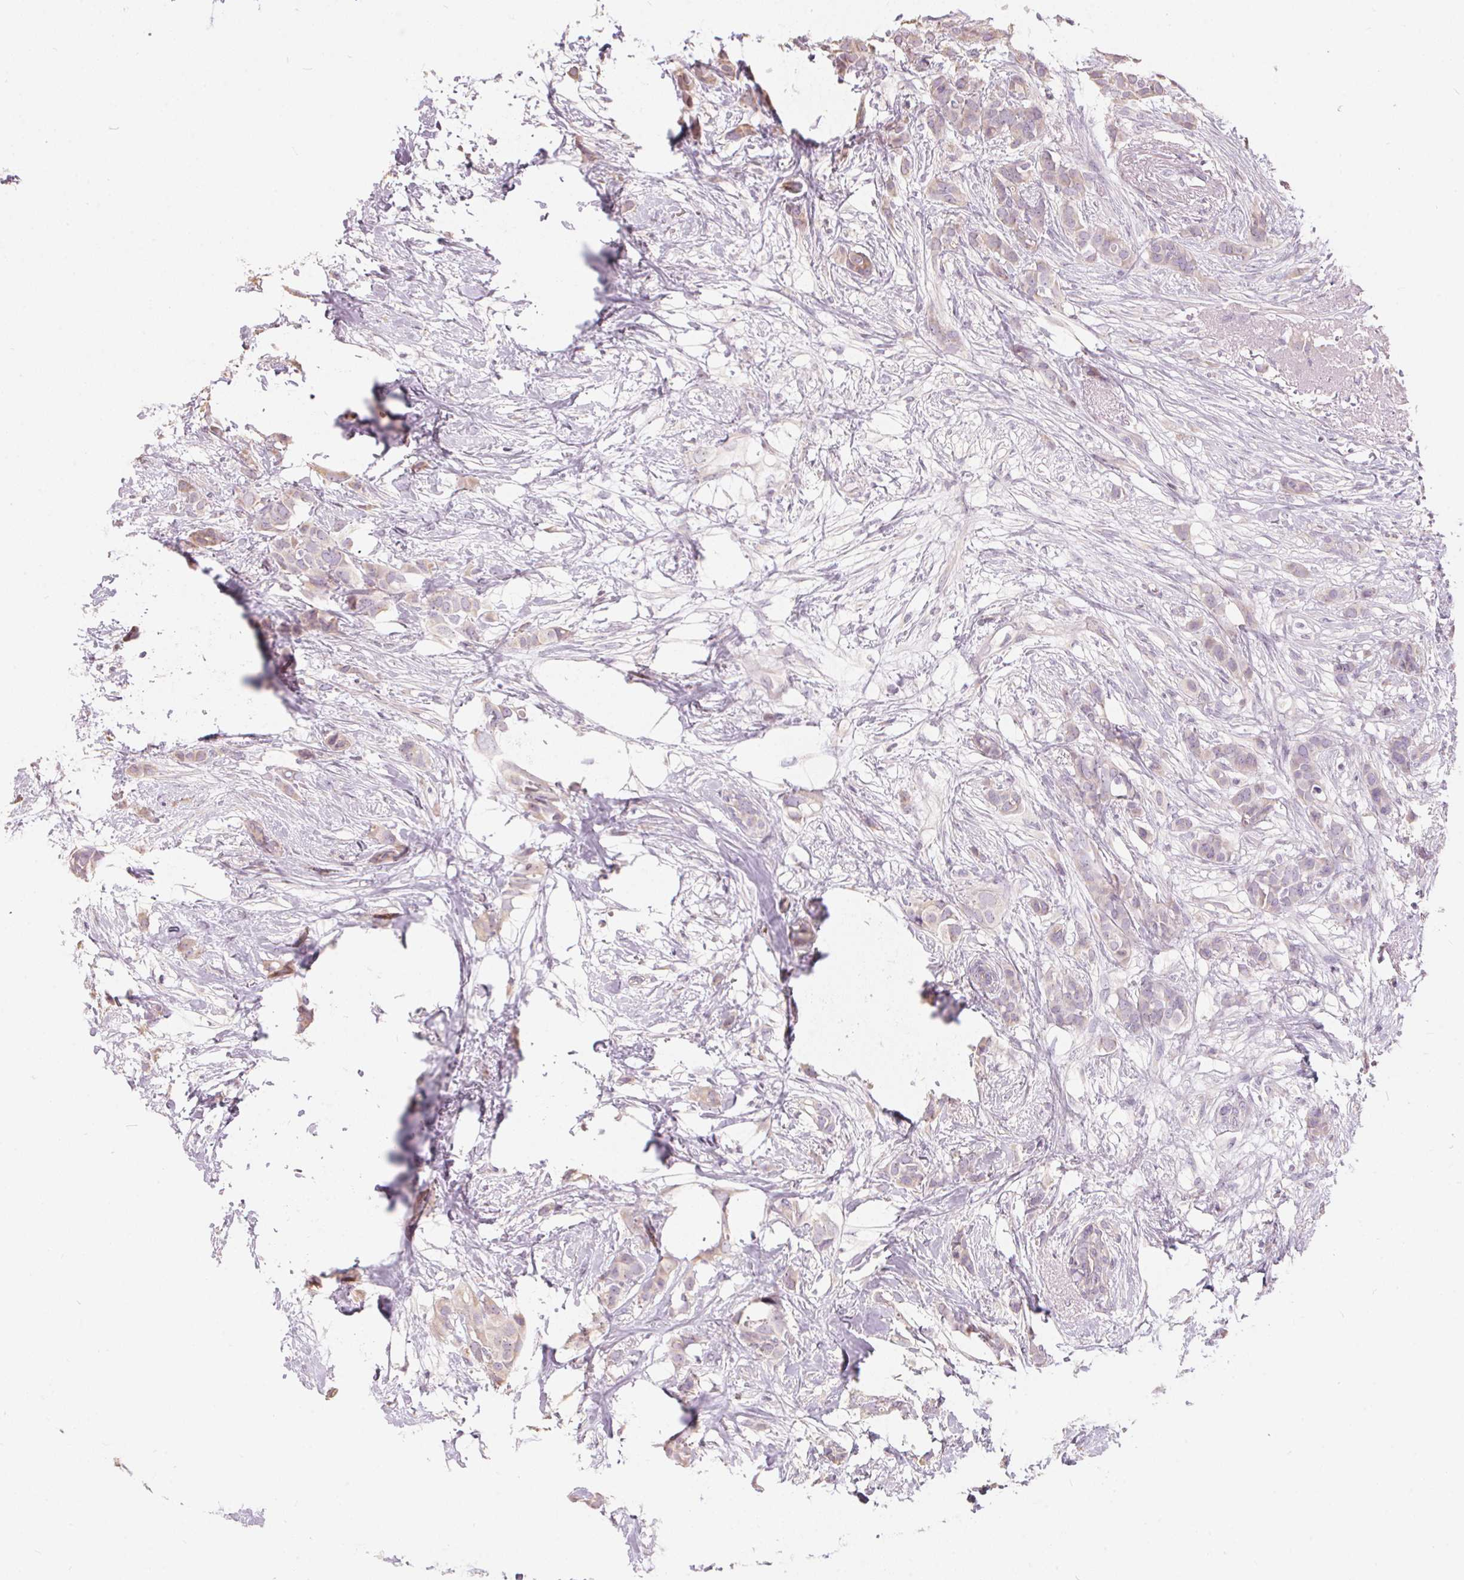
{"staining": {"intensity": "negative", "quantity": "none", "location": "none"}, "tissue": "breast cancer", "cell_type": "Tumor cells", "image_type": "cancer", "snomed": [{"axis": "morphology", "description": "Duct carcinoma"}, {"axis": "topography", "description": "Breast"}], "caption": "A high-resolution histopathology image shows immunohistochemistry (IHC) staining of breast cancer, which reveals no significant expression in tumor cells.", "gene": "SERPINB1", "patient": {"sex": "female", "age": 62}}